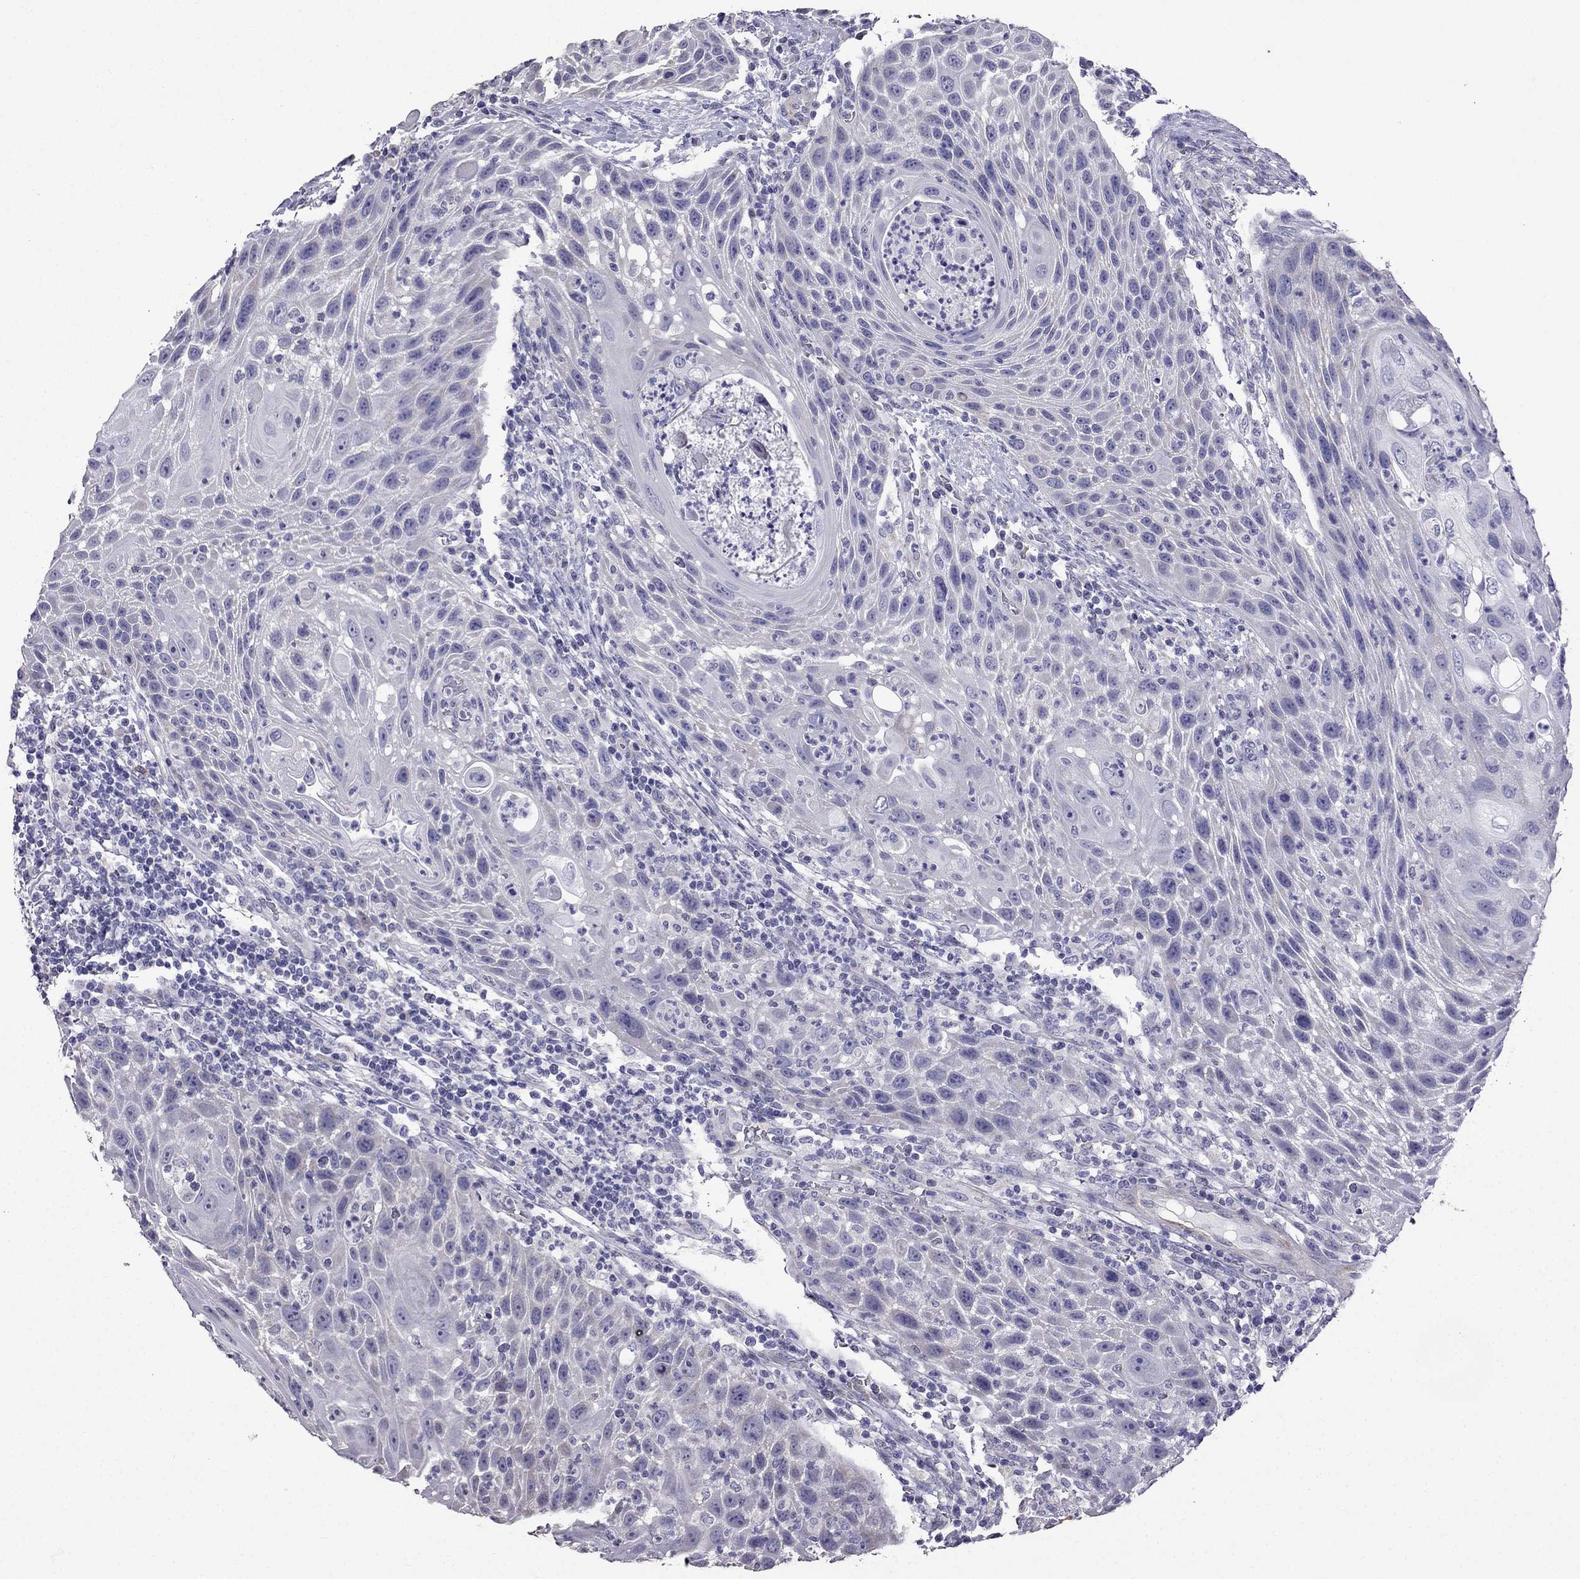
{"staining": {"intensity": "negative", "quantity": "none", "location": "none"}, "tissue": "head and neck cancer", "cell_type": "Tumor cells", "image_type": "cancer", "snomed": [{"axis": "morphology", "description": "Squamous cell carcinoma, NOS"}, {"axis": "topography", "description": "Head-Neck"}], "caption": "Tumor cells are negative for brown protein staining in head and neck cancer (squamous cell carcinoma).", "gene": "AK5", "patient": {"sex": "male", "age": 69}}